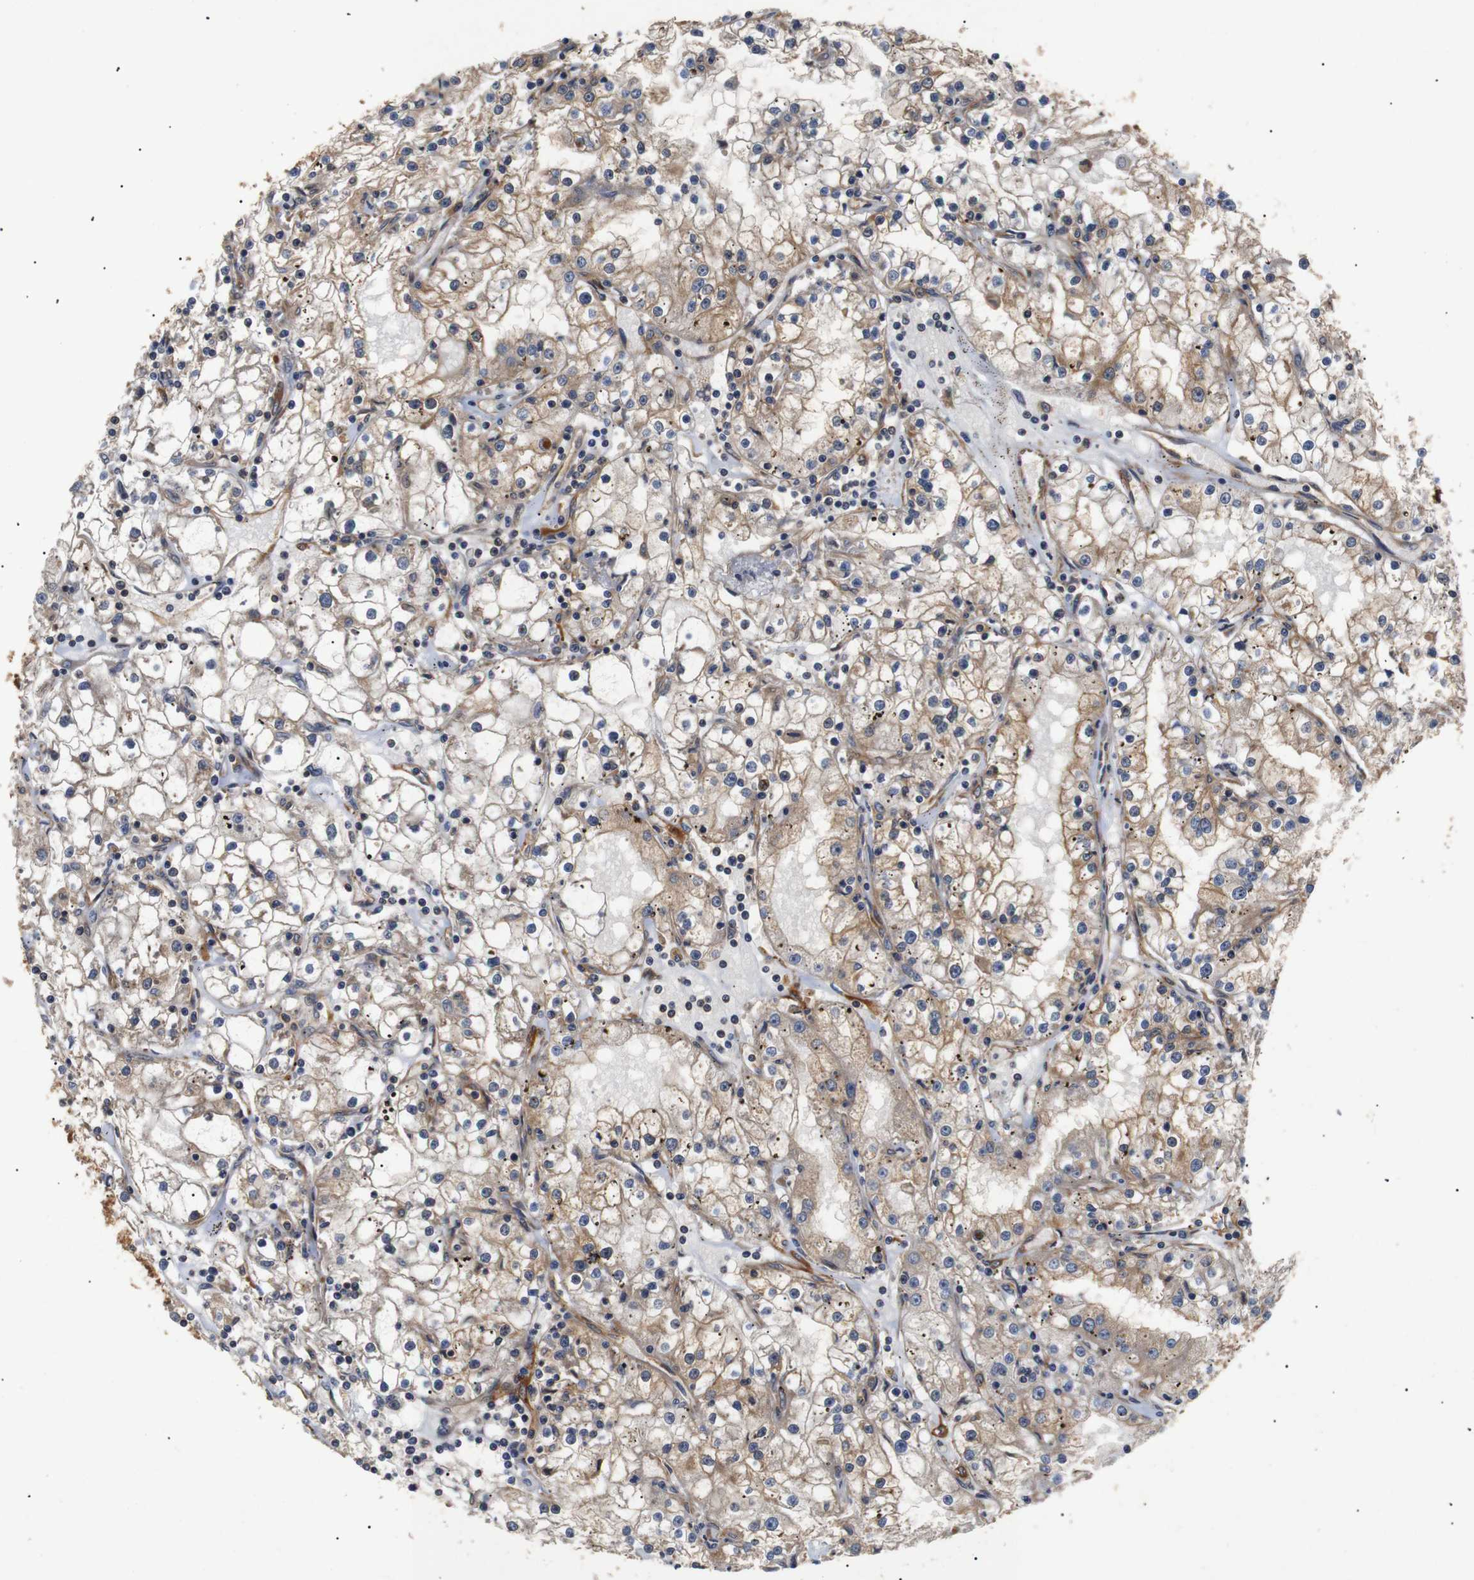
{"staining": {"intensity": "moderate", "quantity": ">75%", "location": "cytoplasmic/membranous"}, "tissue": "renal cancer", "cell_type": "Tumor cells", "image_type": "cancer", "snomed": [{"axis": "morphology", "description": "Adenocarcinoma, NOS"}, {"axis": "topography", "description": "Kidney"}], "caption": "This micrograph exhibits IHC staining of adenocarcinoma (renal), with medium moderate cytoplasmic/membranous expression in approximately >75% of tumor cells.", "gene": "PAWR", "patient": {"sex": "male", "age": 56}}